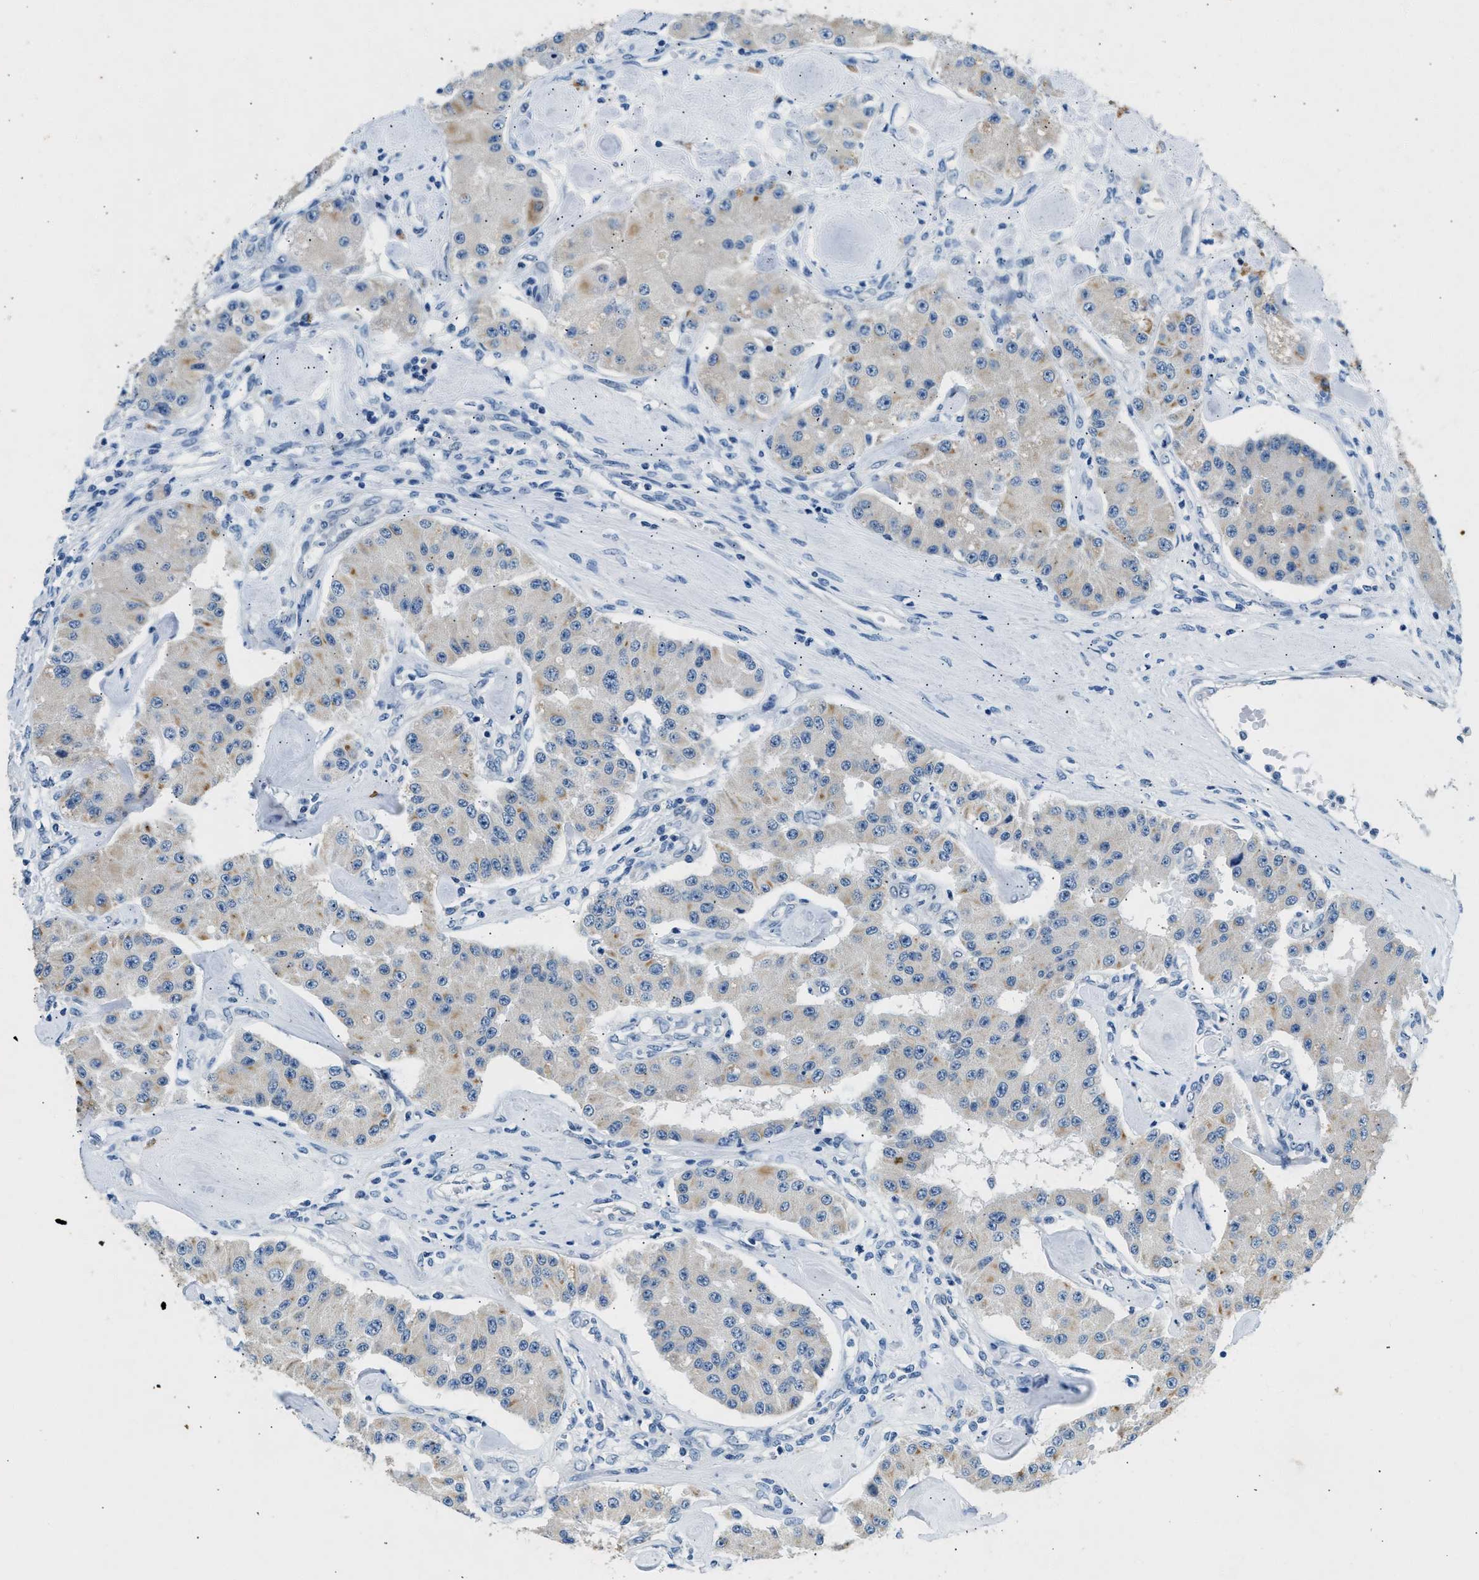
{"staining": {"intensity": "weak", "quantity": "25%-75%", "location": "cytoplasmic/membranous"}, "tissue": "carcinoid", "cell_type": "Tumor cells", "image_type": "cancer", "snomed": [{"axis": "morphology", "description": "Carcinoid, malignant, NOS"}, {"axis": "topography", "description": "Pancreas"}], "caption": "Human carcinoid (malignant) stained with a protein marker demonstrates weak staining in tumor cells.", "gene": "CFAP20", "patient": {"sex": "male", "age": 41}}